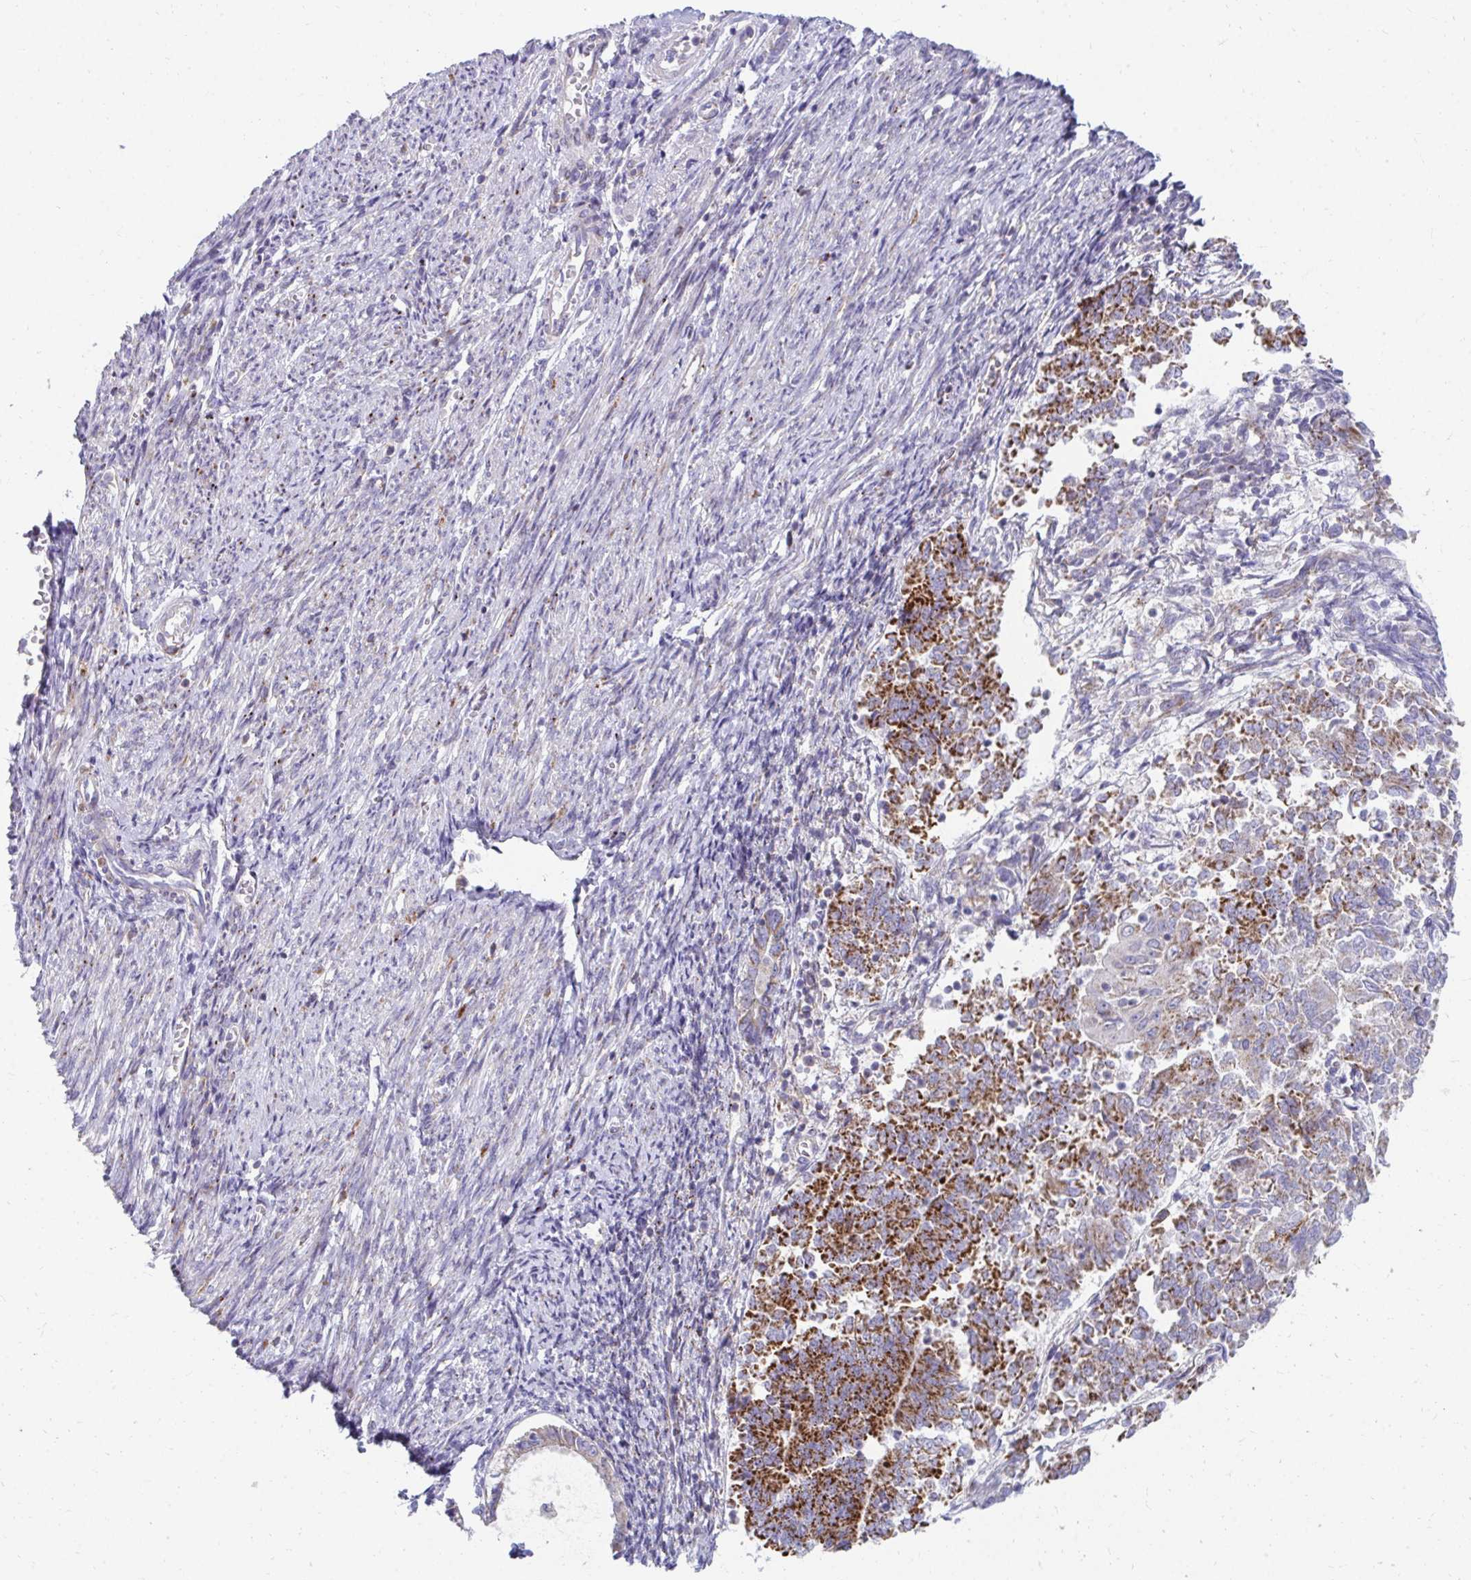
{"staining": {"intensity": "strong", "quantity": "25%-75%", "location": "cytoplasmic/membranous"}, "tissue": "endometrial cancer", "cell_type": "Tumor cells", "image_type": "cancer", "snomed": [{"axis": "morphology", "description": "Adenocarcinoma, NOS"}, {"axis": "topography", "description": "Endometrium"}], "caption": "Immunohistochemistry micrograph of neoplastic tissue: human endometrial cancer stained using immunohistochemistry (IHC) reveals high levels of strong protein expression localized specifically in the cytoplasmic/membranous of tumor cells, appearing as a cytoplasmic/membranous brown color.", "gene": "EXOC5", "patient": {"sex": "female", "age": 65}}